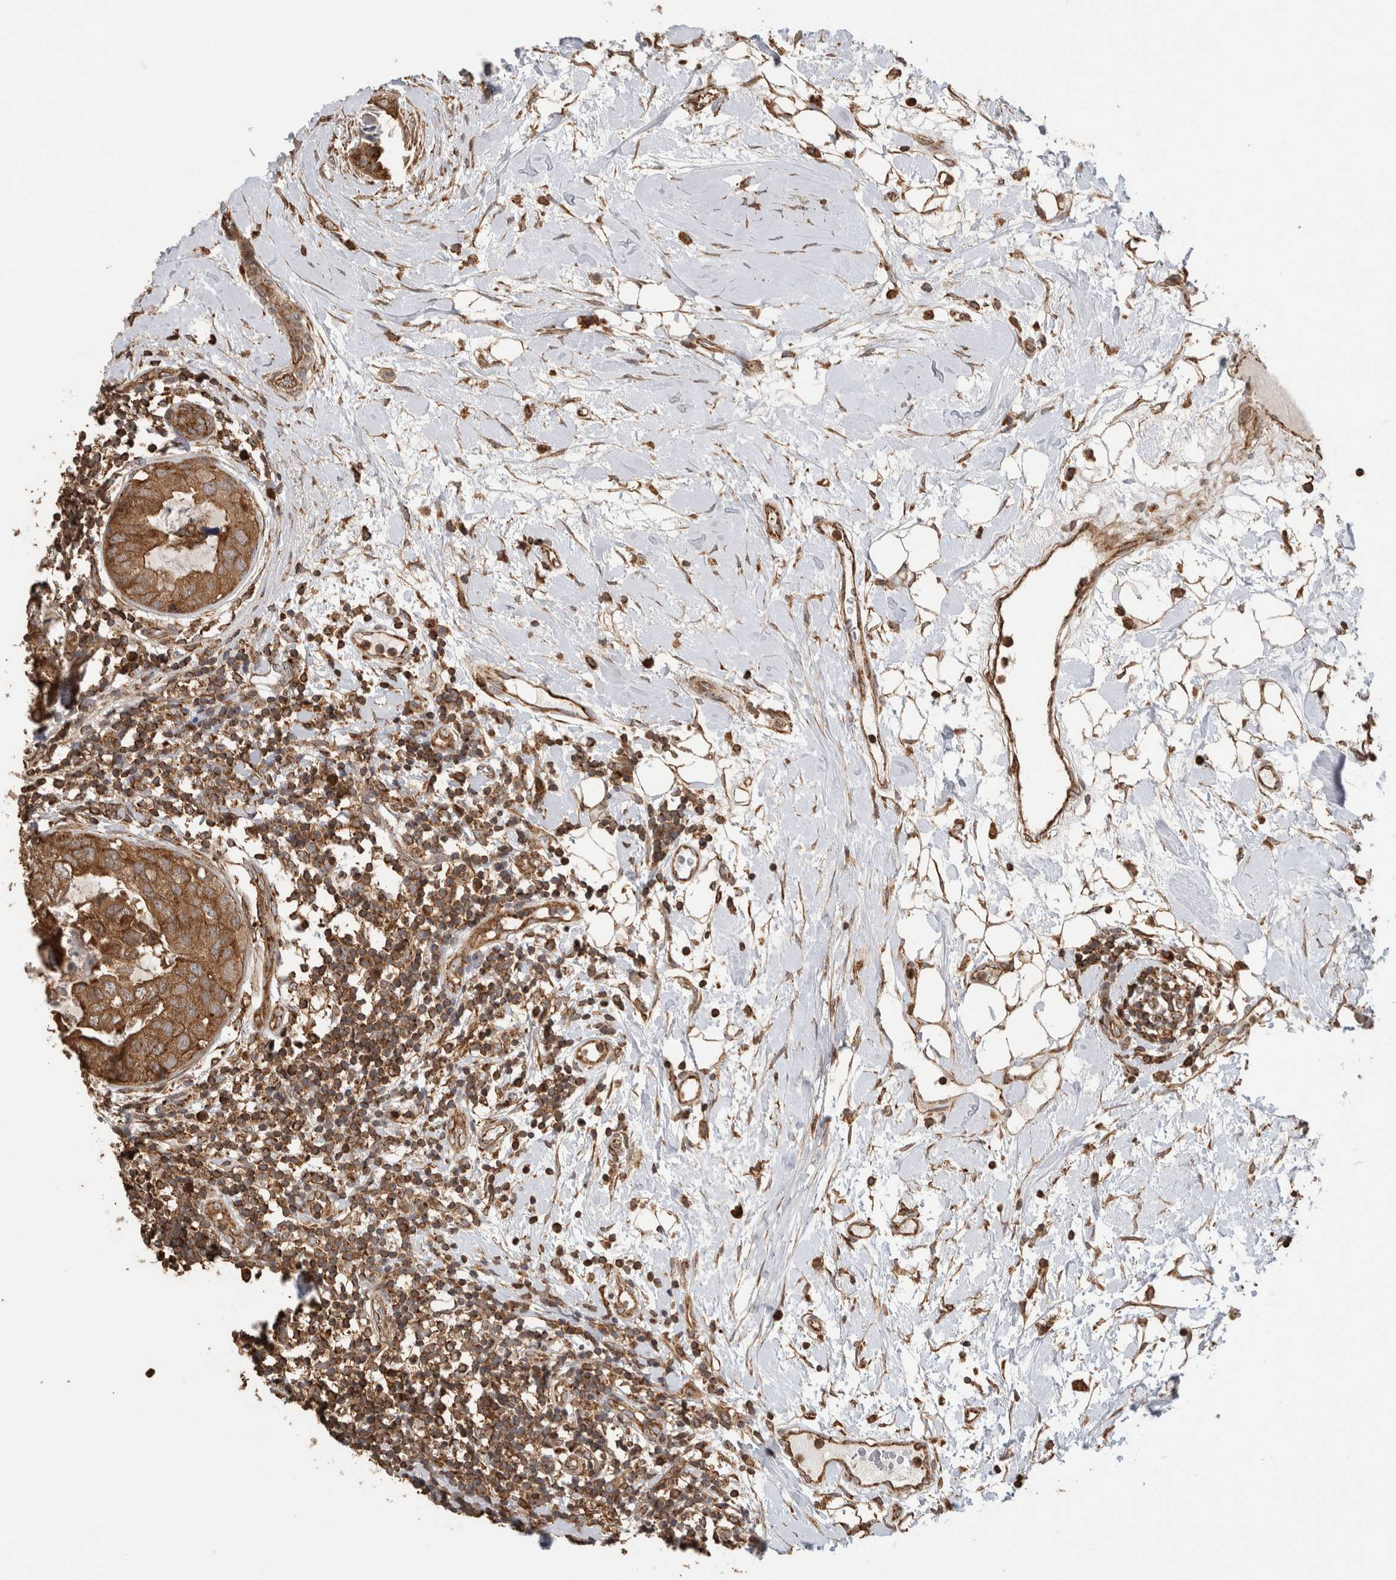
{"staining": {"intensity": "strong", "quantity": ">75%", "location": "cytoplasmic/membranous"}, "tissue": "breast cancer", "cell_type": "Tumor cells", "image_type": "cancer", "snomed": [{"axis": "morphology", "description": "Duct carcinoma"}, {"axis": "topography", "description": "Breast"}], "caption": "Immunohistochemical staining of invasive ductal carcinoma (breast) reveals strong cytoplasmic/membranous protein positivity in approximately >75% of tumor cells.", "gene": "IMMP2L", "patient": {"sex": "female", "age": 40}}